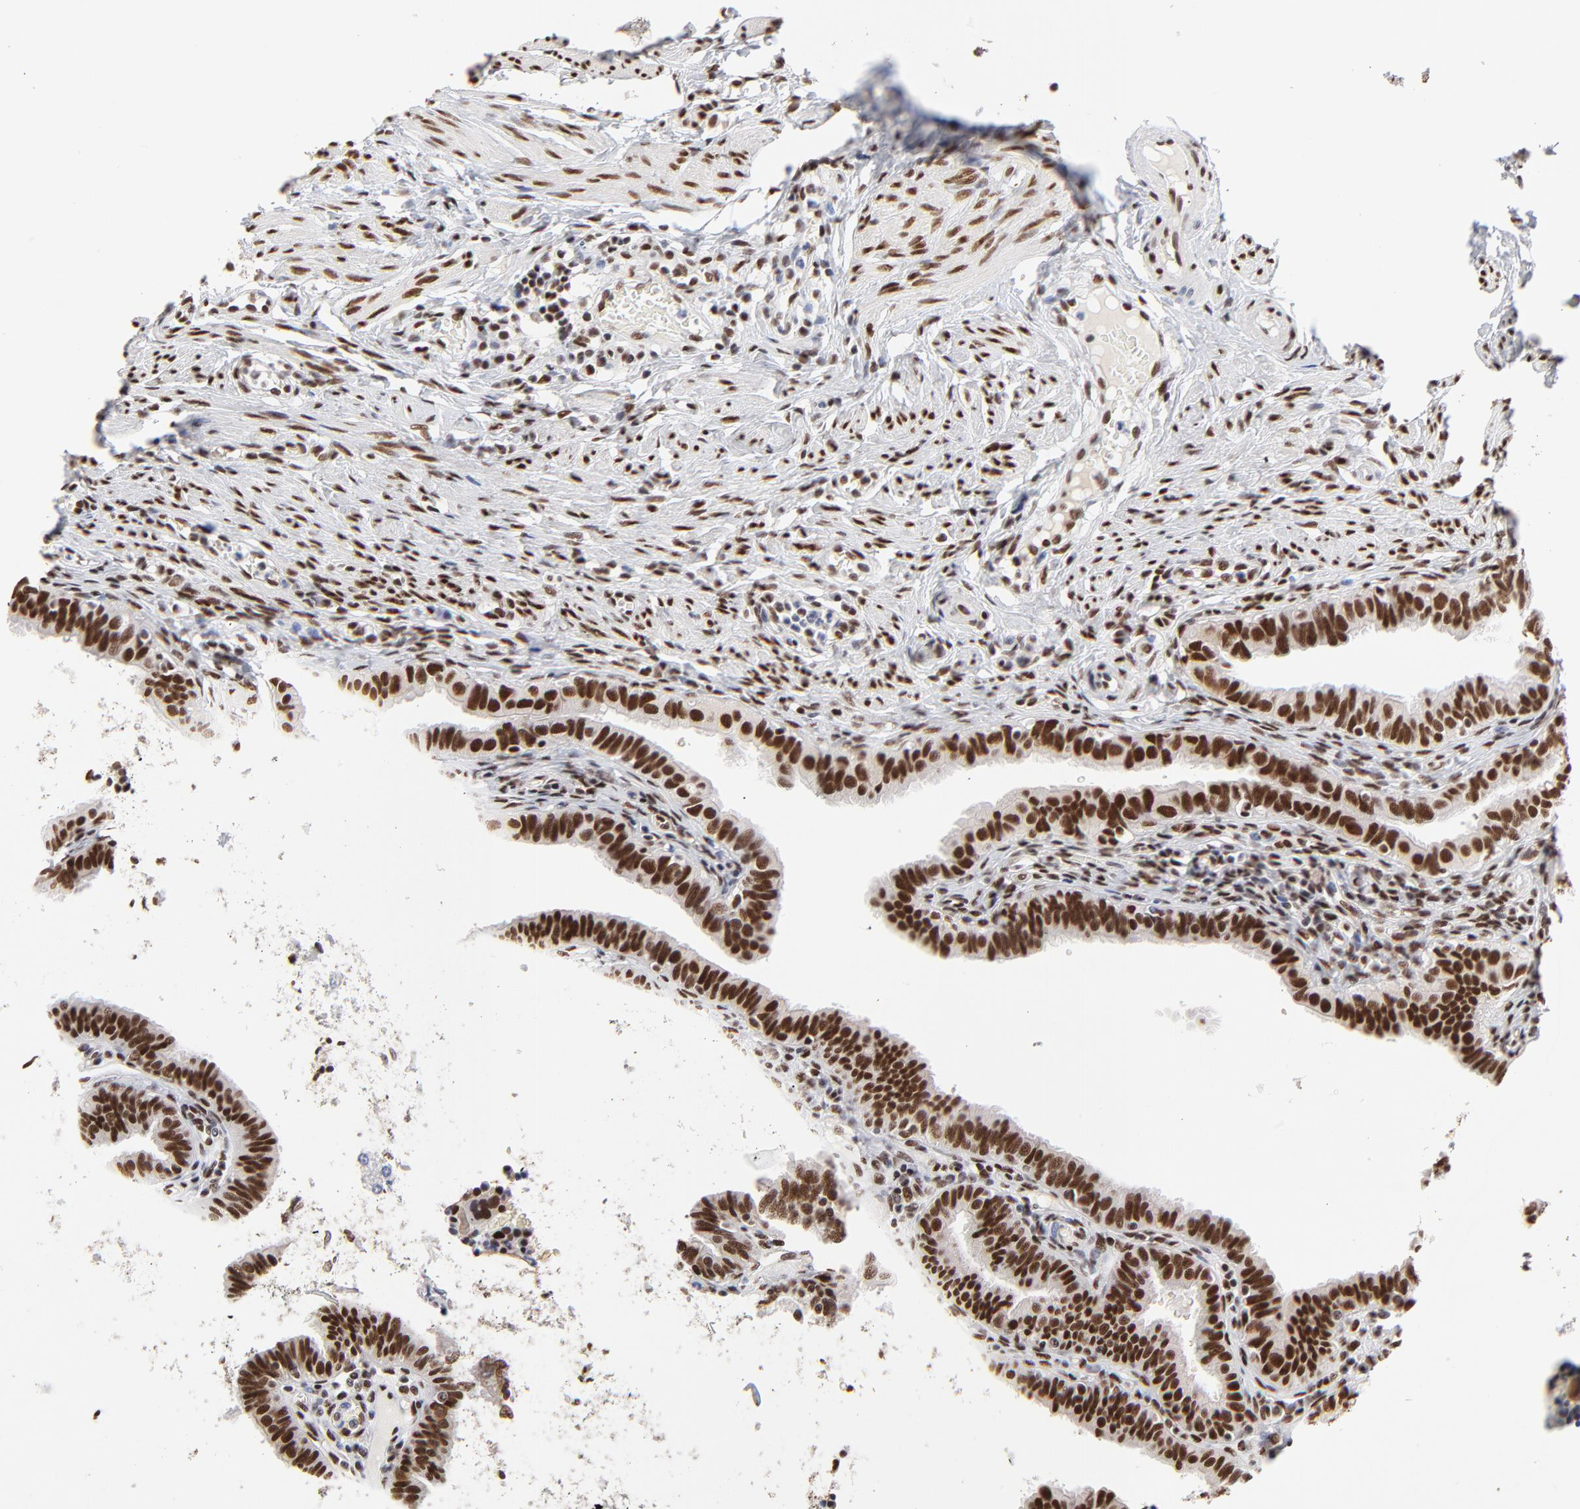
{"staining": {"intensity": "strong", "quantity": ">75%", "location": "nuclear"}, "tissue": "fallopian tube", "cell_type": "Glandular cells", "image_type": "normal", "snomed": [{"axis": "morphology", "description": "Normal tissue, NOS"}, {"axis": "topography", "description": "Fallopian tube"}, {"axis": "topography", "description": "Ovary"}], "caption": "IHC histopathology image of normal fallopian tube stained for a protein (brown), which demonstrates high levels of strong nuclear positivity in approximately >75% of glandular cells.", "gene": "ZMYM3", "patient": {"sex": "female", "age": 51}}